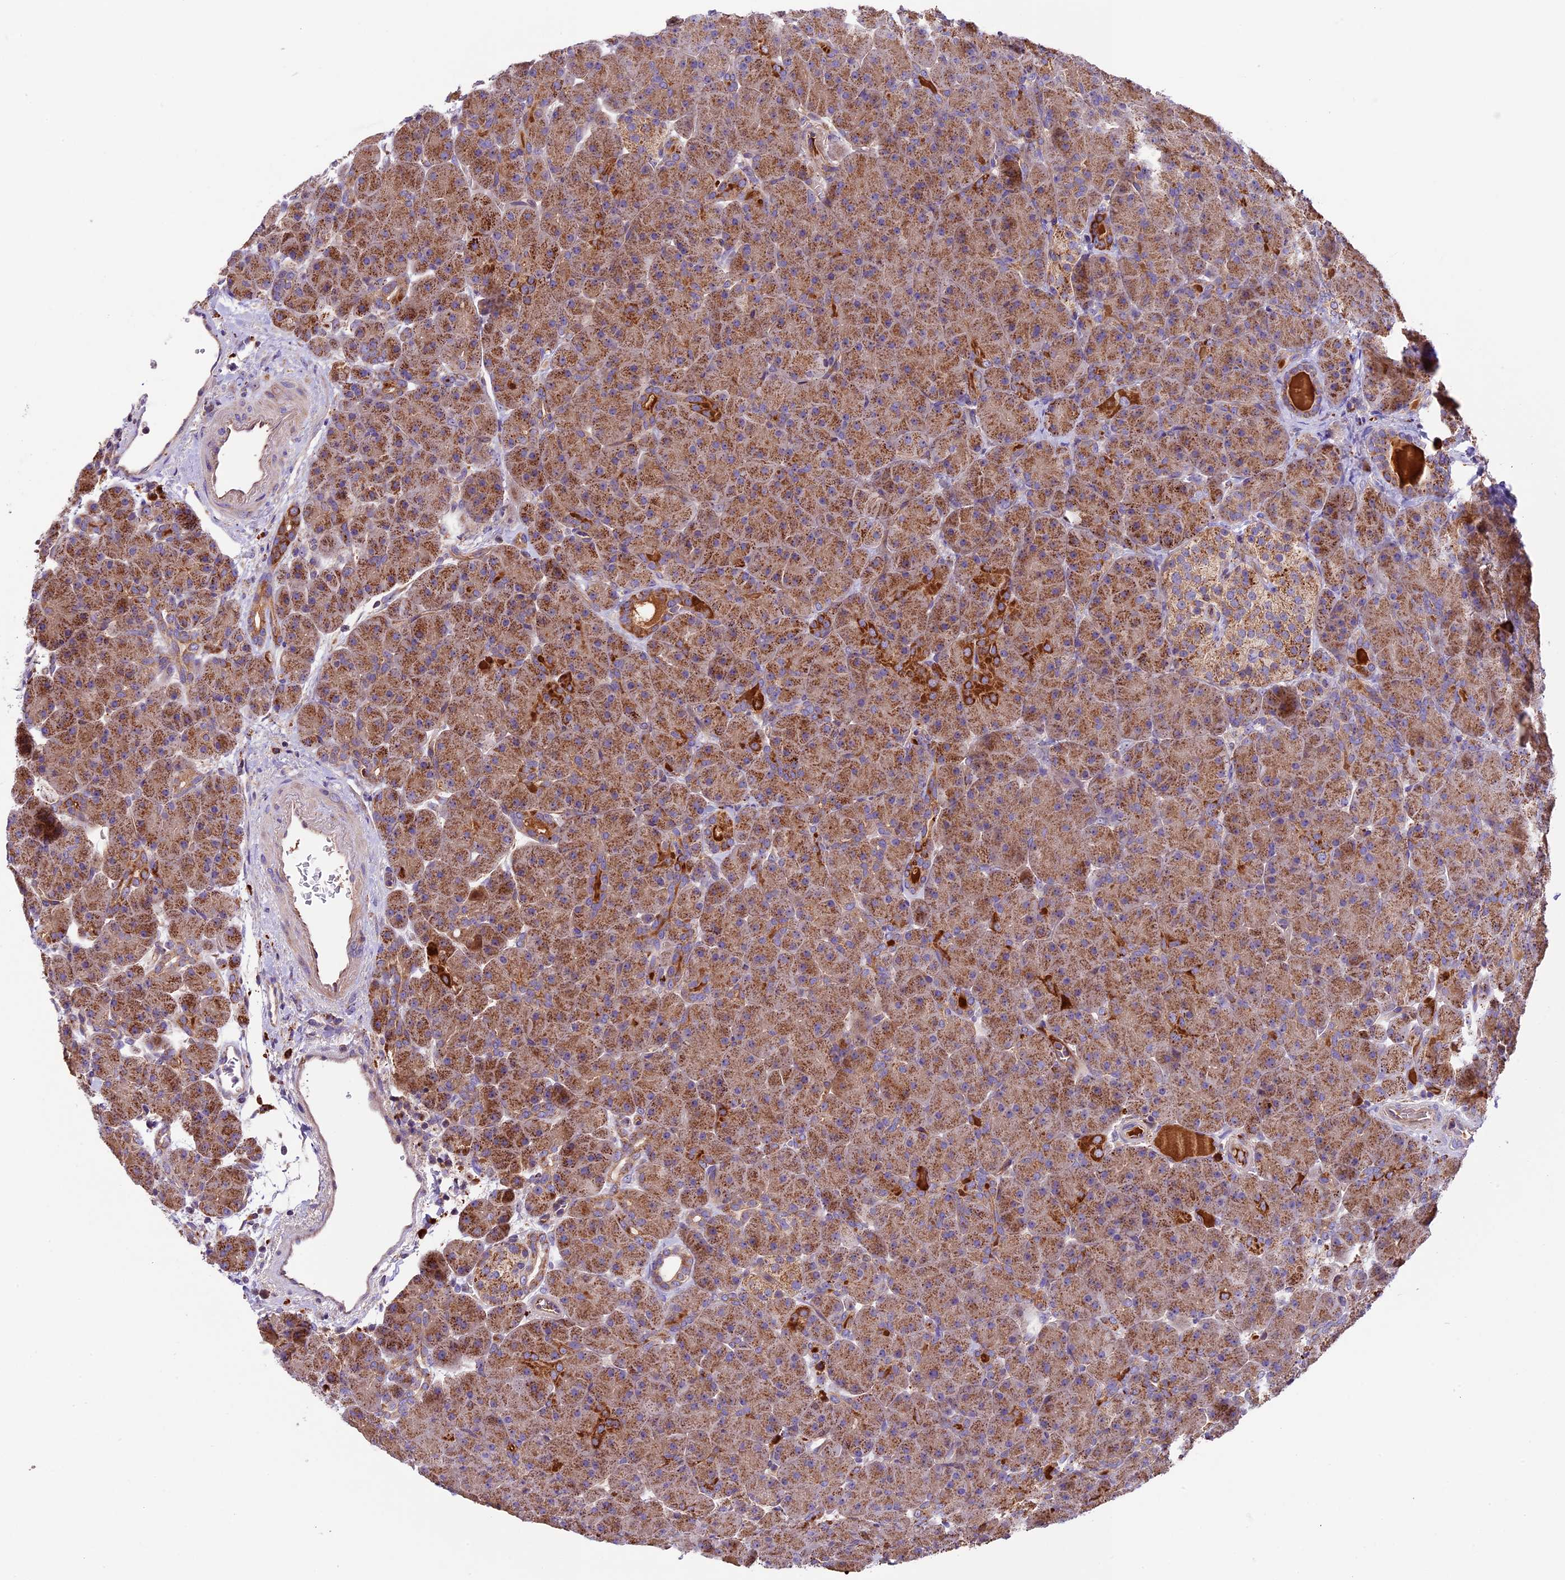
{"staining": {"intensity": "moderate", "quantity": ">75%", "location": "cytoplasmic/membranous"}, "tissue": "pancreas", "cell_type": "Exocrine glandular cells", "image_type": "normal", "snomed": [{"axis": "morphology", "description": "Normal tissue, NOS"}, {"axis": "topography", "description": "Pancreas"}], "caption": "A medium amount of moderate cytoplasmic/membranous positivity is present in approximately >75% of exocrine glandular cells in normal pancreas. (DAB IHC, brown staining for protein, blue staining for nuclei).", "gene": "METTL22", "patient": {"sex": "male", "age": 66}}